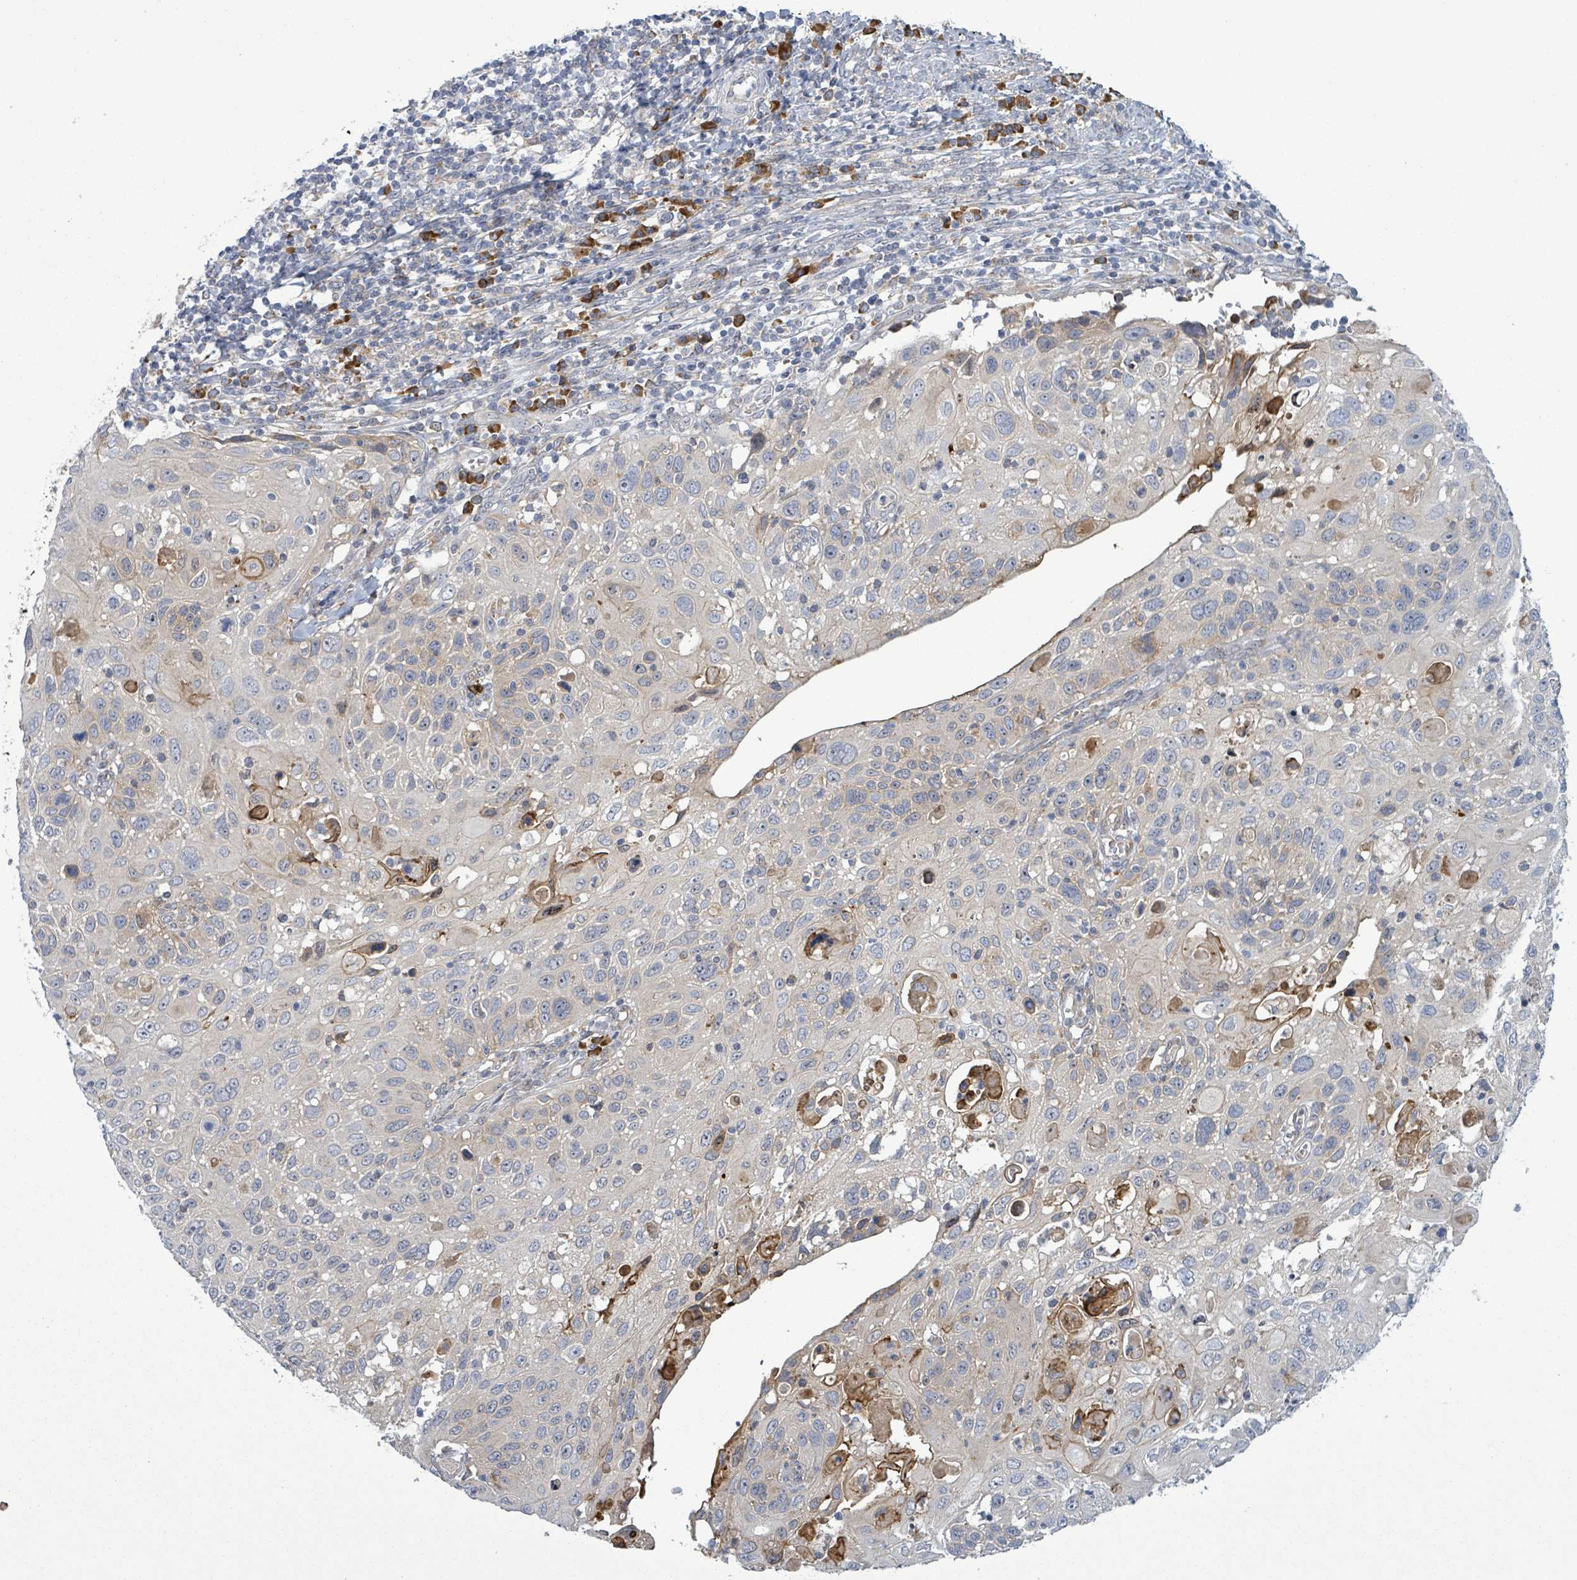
{"staining": {"intensity": "negative", "quantity": "none", "location": "none"}, "tissue": "cervical cancer", "cell_type": "Tumor cells", "image_type": "cancer", "snomed": [{"axis": "morphology", "description": "Squamous cell carcinoma, NOS"}, {"axis": "topography", "description": "Cervix"}], "caption": "Squamous cell carcinoma (cervical) stained for a protein using IHC displays no staining tumor cells.", "gene": "ATP13A1", "patient": {"sex": "female", "age": 70}}